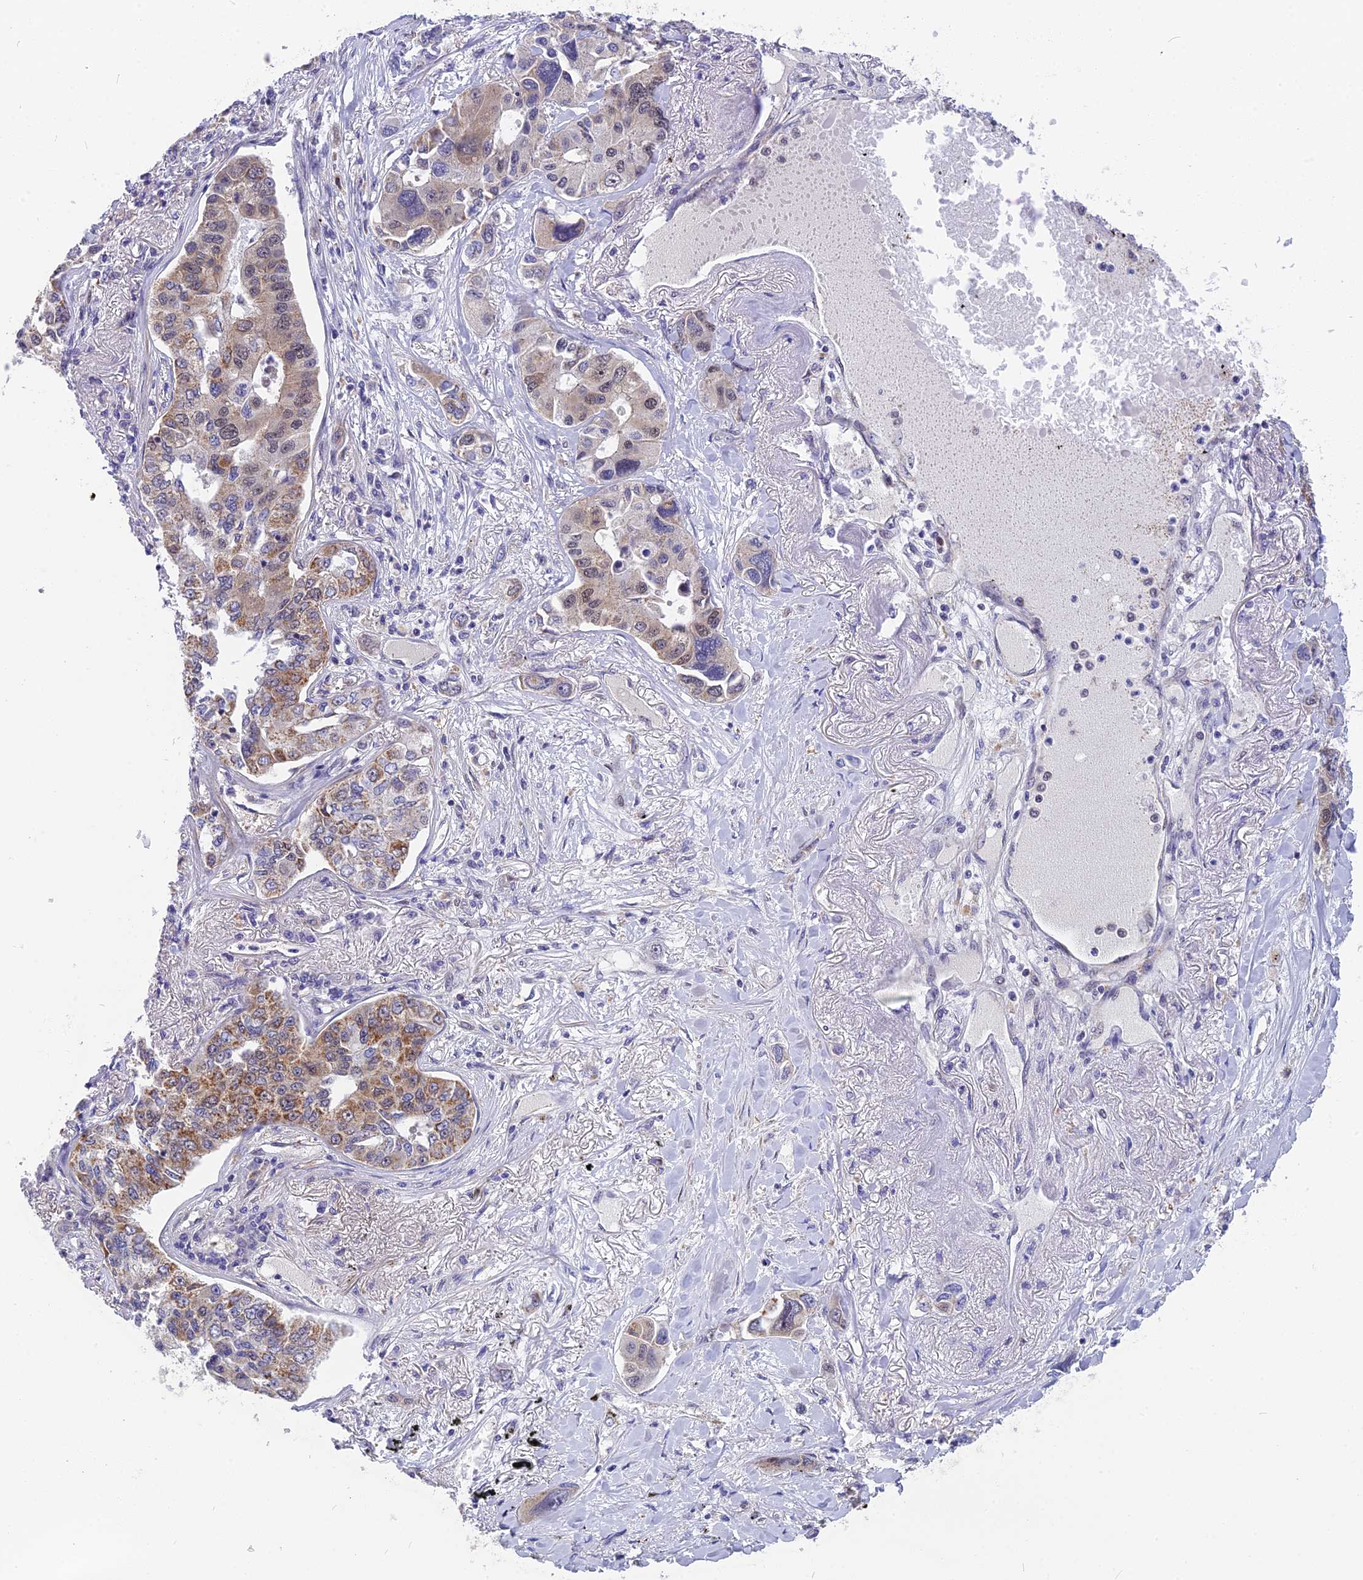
{"staining": {"intensity": "moderate", "quantity": "25%-75%", "location": "cytoplasmic/membranous"}, "tissue": "lung cancer", "cell_type": "Tumor cells", "image_type": "cancer", "snomed": [{"axis": "morphology", "description": "Adenocarcinoma, NOS"}, {"axis": "topography", "description": "Lung"}], "caption": "Immunohistochemical staining of lung adenocarcinoma reveals moderate cytoplasmic/membranous protein staining in approximately 25%-75% of tumor cells. The protein of interest is shown in brown color, while the nuclei are stained blue.", "gene": "CMC1", "patient": {"sex": "male", "age": 49}}